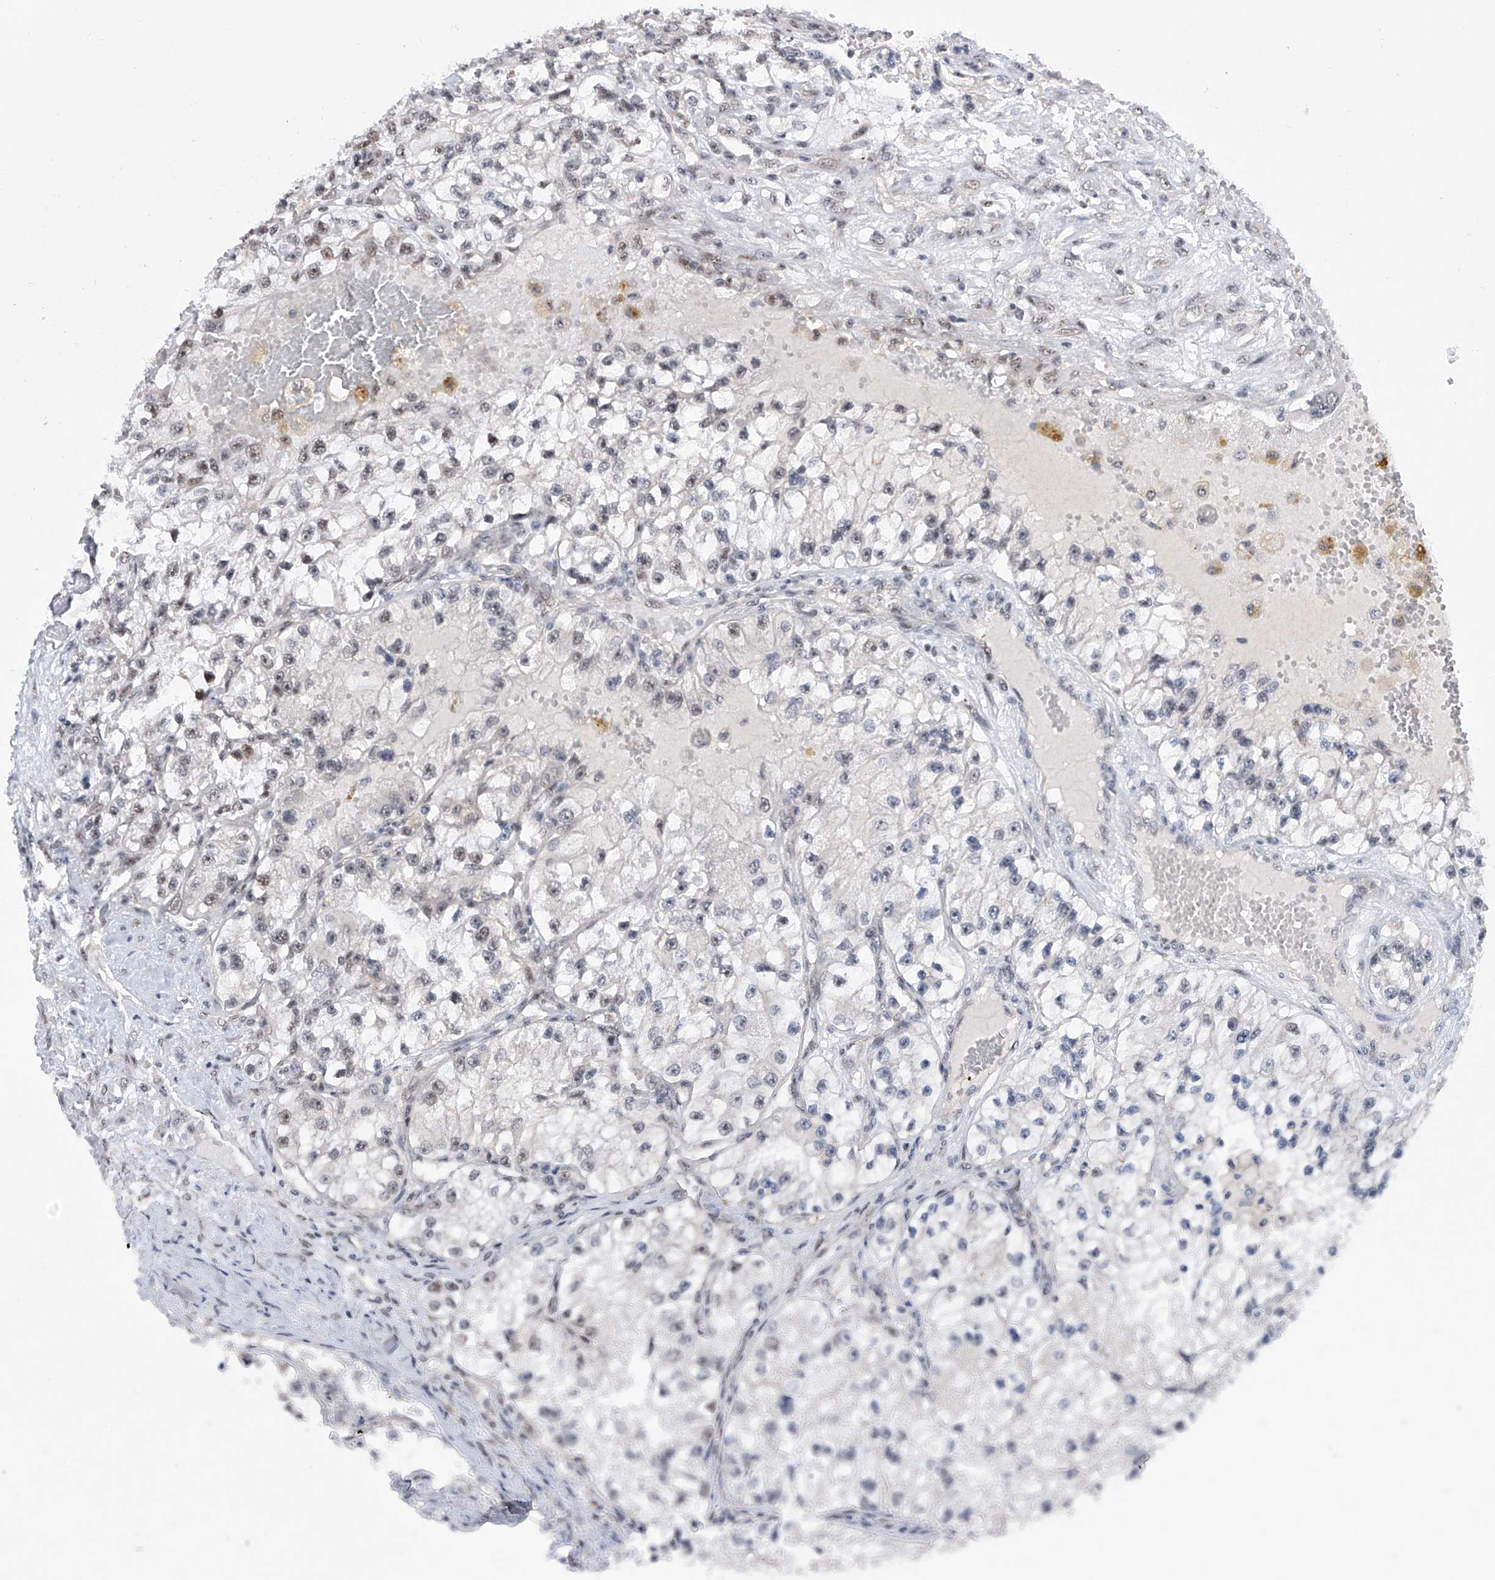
{"staining": {"intensity": "negative", "quantity": "none", "location": "none"}, "tissue": "renal cancer", "cell_type": "Tumor cells", "image_type": "cancer", "snomed": [{"axis": "morphology", "description": "Adenocarcinoma, NOS"}, {"axis": "topography", "description": "Kidney"}], "caption": "Photomicrograph shows no significant protein expression in tumor cells of adenocarcinoma (renal).", "gene": "RAD54L", "patient": {"sex": "female", "age": 57}}